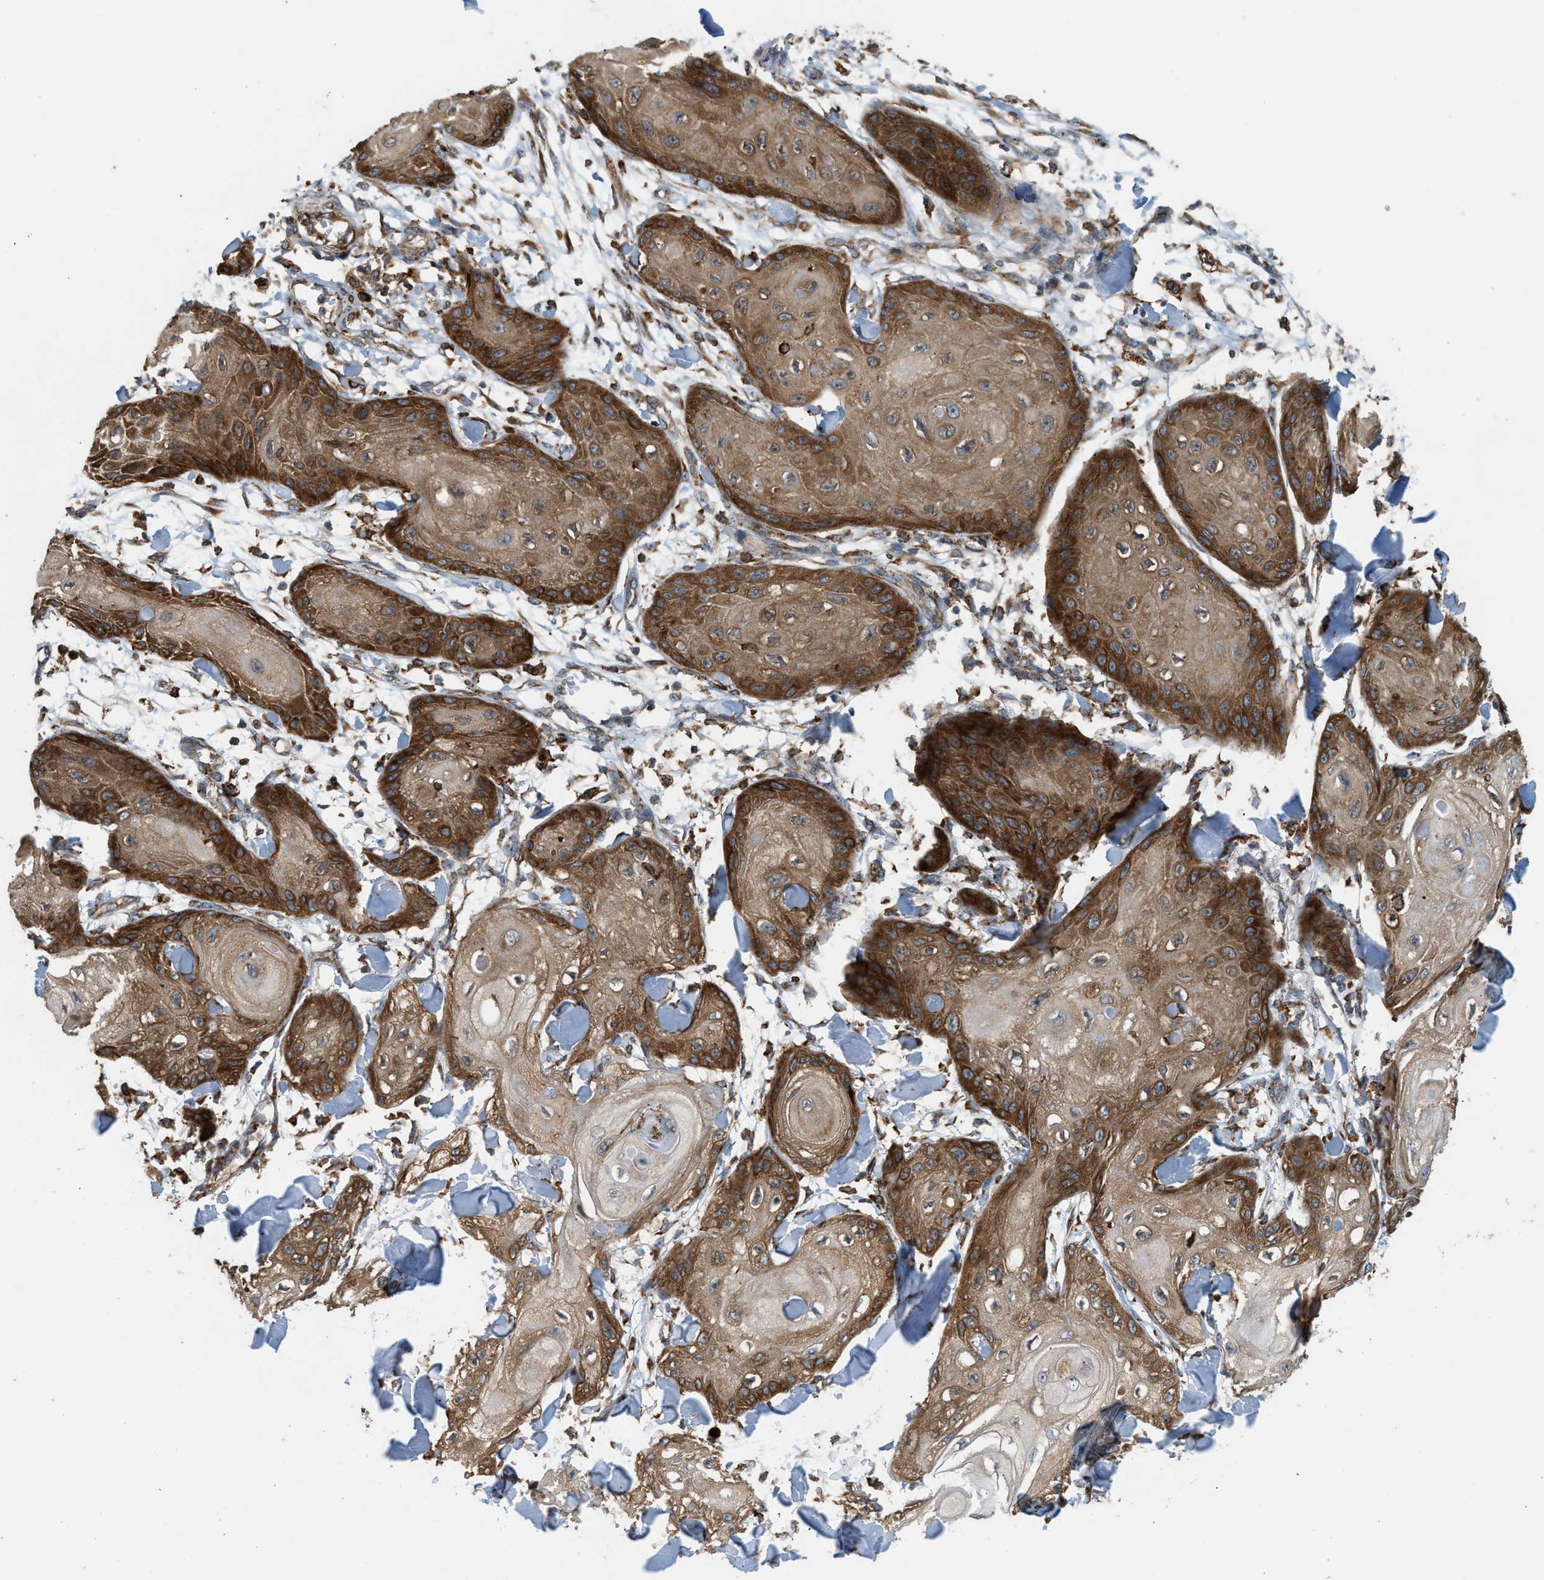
{"staining": {"intensity": "strong", "quantity": ">75%", "location": "cytoplasmic/membranous"}, "tissue": "skin cancer", "cell_type": "Tumor cells", "image_type": "cancer", "snomed": [{"axis": "morphology", "description": "Squamous cell carcinoma, NOS"}, {"axis": "topography", "description": "Skin"}], "caption": "Strong cytoplasmic/membranous expression for a protein is appreciated in about >75% of tumor cells of squamous cell carcinoma (skin) using IHC.", "gene": "BAIAP2L1", "patient": {"sex": "male", "age": 74}}